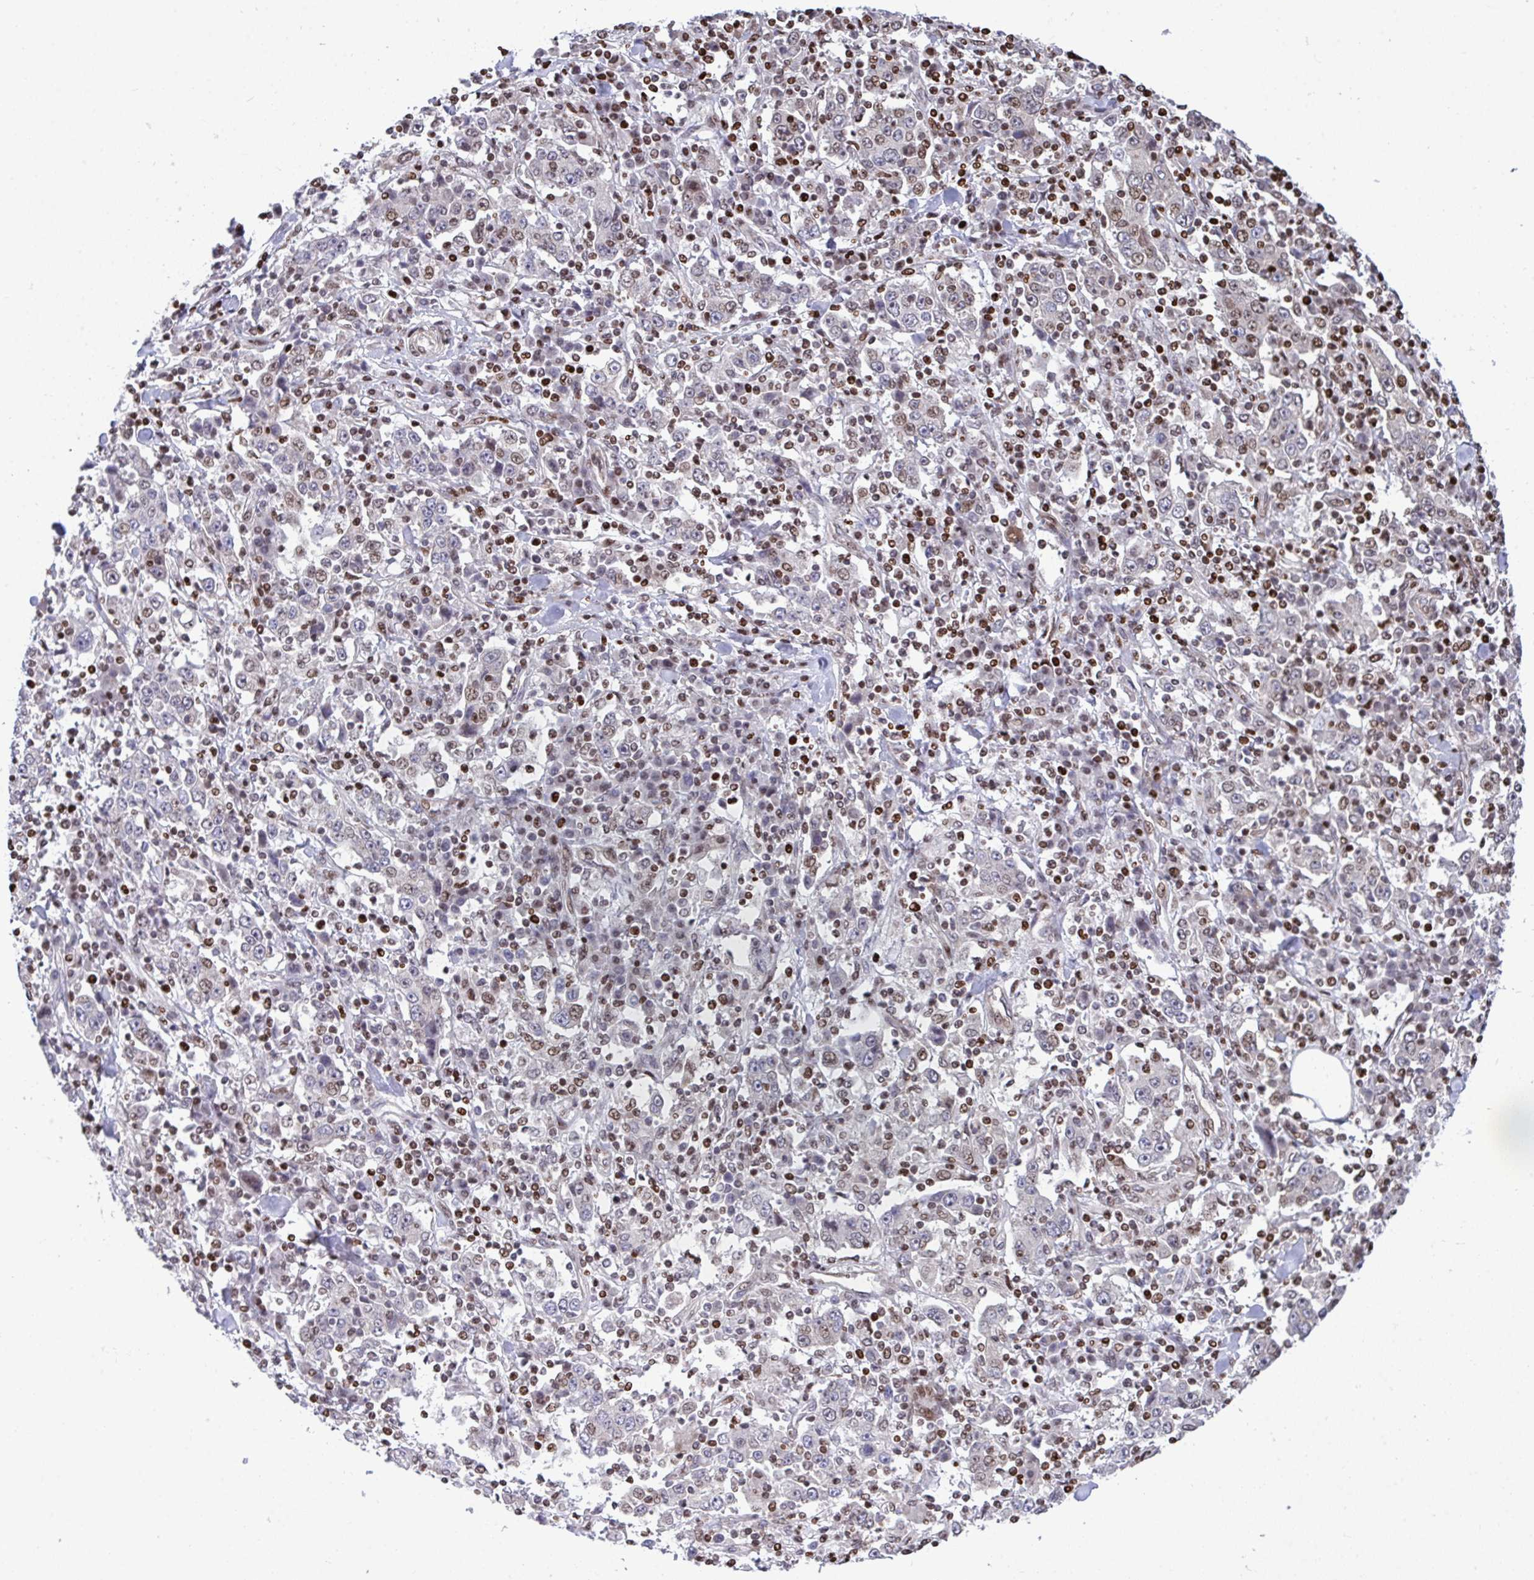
{"staining": {"intensity": "negative", "quantity": "none", "location": "none"}, "tissue": "stomach cancer", "cell_type": "Tumor cells", "image_type": "cancer", "snomed": [{"axis": "morphology", "description": "Normal tissue, NOS"}, {"axis": "morphology", "description": "Adenocarcinoma, NOS"}, {"axis": "topography", "description": "Stomach, upper"}, {"axis": "topography", "description": "Stomach"}], "caption": "The micrograph displays no staining of tumor cells in stomach cancer.", "gene": "RAPGEF5", "patient": {"sex": "male", "age": 59}}